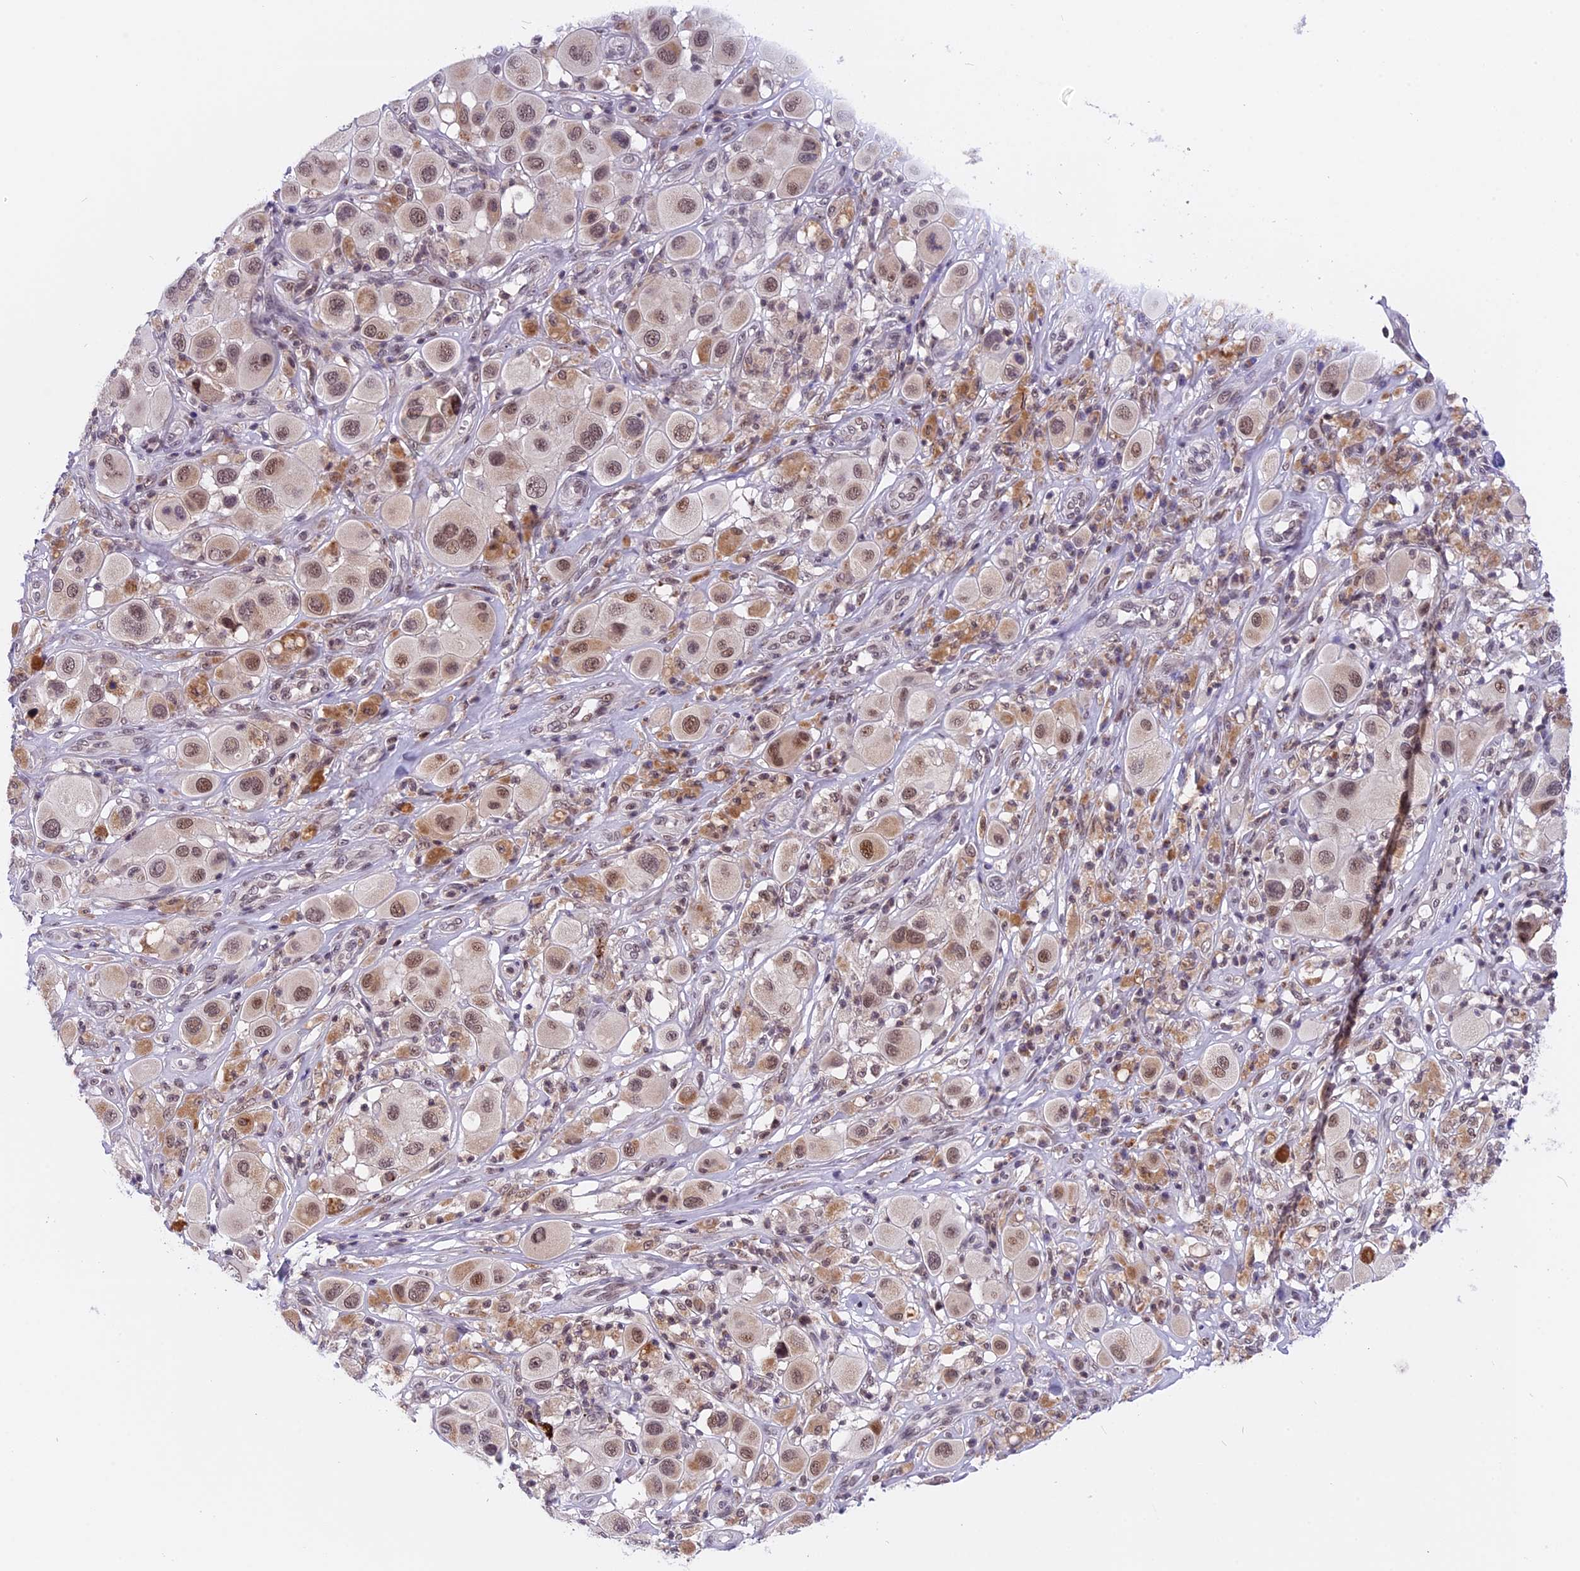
{"staining": {"intensity": "moderate", "quantity": ">75%", "location": "nuclear"}, "tissue": "melanoma", "cell_type": "Tumor cells", "image_type": "cancer", "snomed": [{"axis": "morphology", "description": "Malignant melanoma, Metastatic site"}, {"axis": "topography", "description": "Skin"}], "caption": "Immunohistochemical staining of melanoma exhibits moderate nuclear protein staining in approximately >75% of tumor cells. (DAB (3,3'-diaminobenzidine) = brown stain, brightfield microscopy at high magnification).", "gene": "TADA3", "patient": {"sex": "male", "age": 41}}